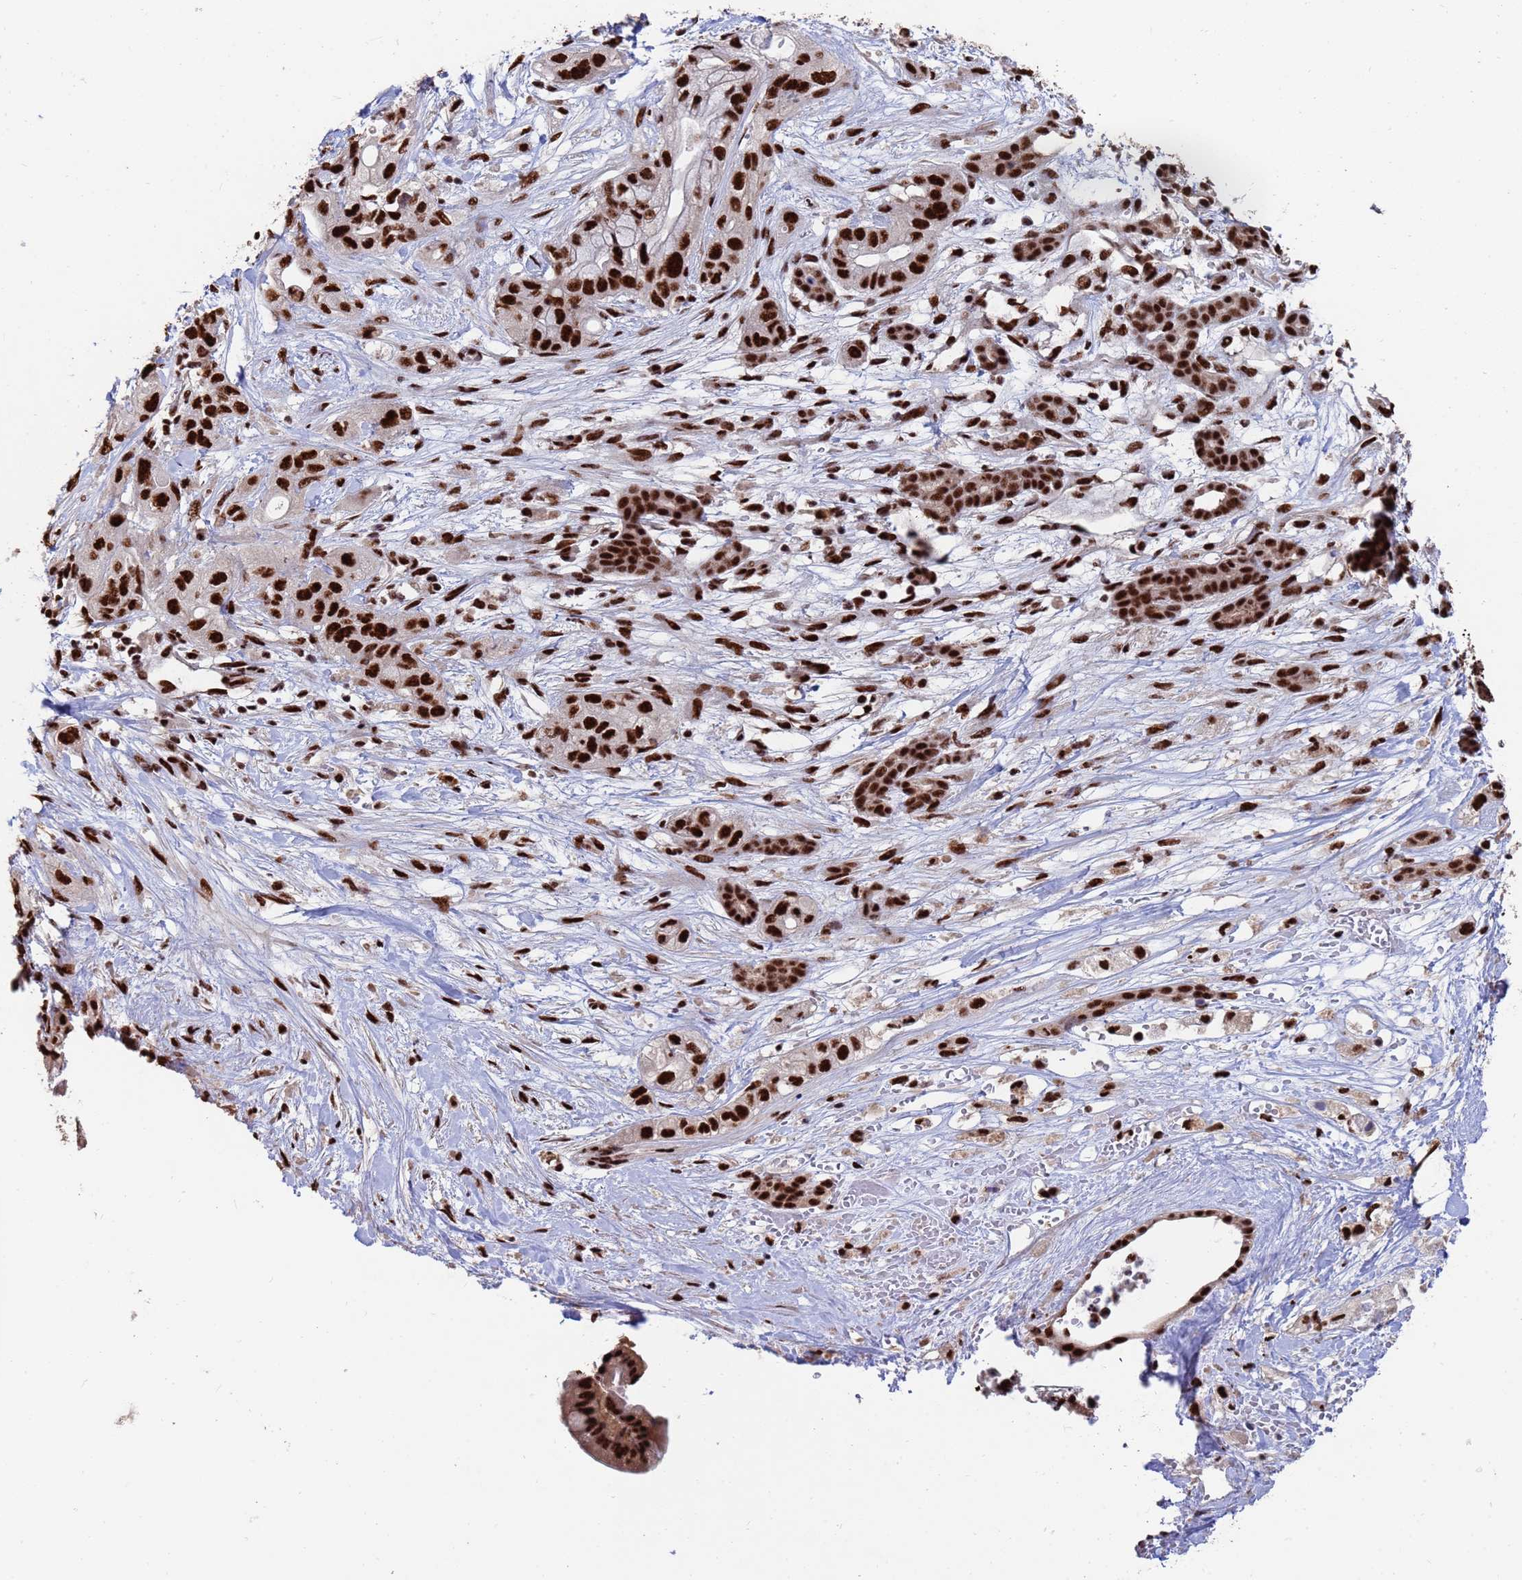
{"staining": {"intensity": "strong", "quantity": ">75%", "location": "nuclear"}, "tissue": "pancreatic cancer", "cell_type": "Tumor cells", "image_type": "cancer", "snomed": [{"axis": "morphology", "description": "Adenocarcinoma, NOS"}, {"axis": "topography", "description": "Pancreas"}], "caption": "Approximately >75% of tumor cells in adenocarcinoma (pancreatic) show strong nuclear protein expression as visualized by brown immunohistochemical staining.", "gene": "SF3B2", "patient": {"sex": "male", "age": 44}}